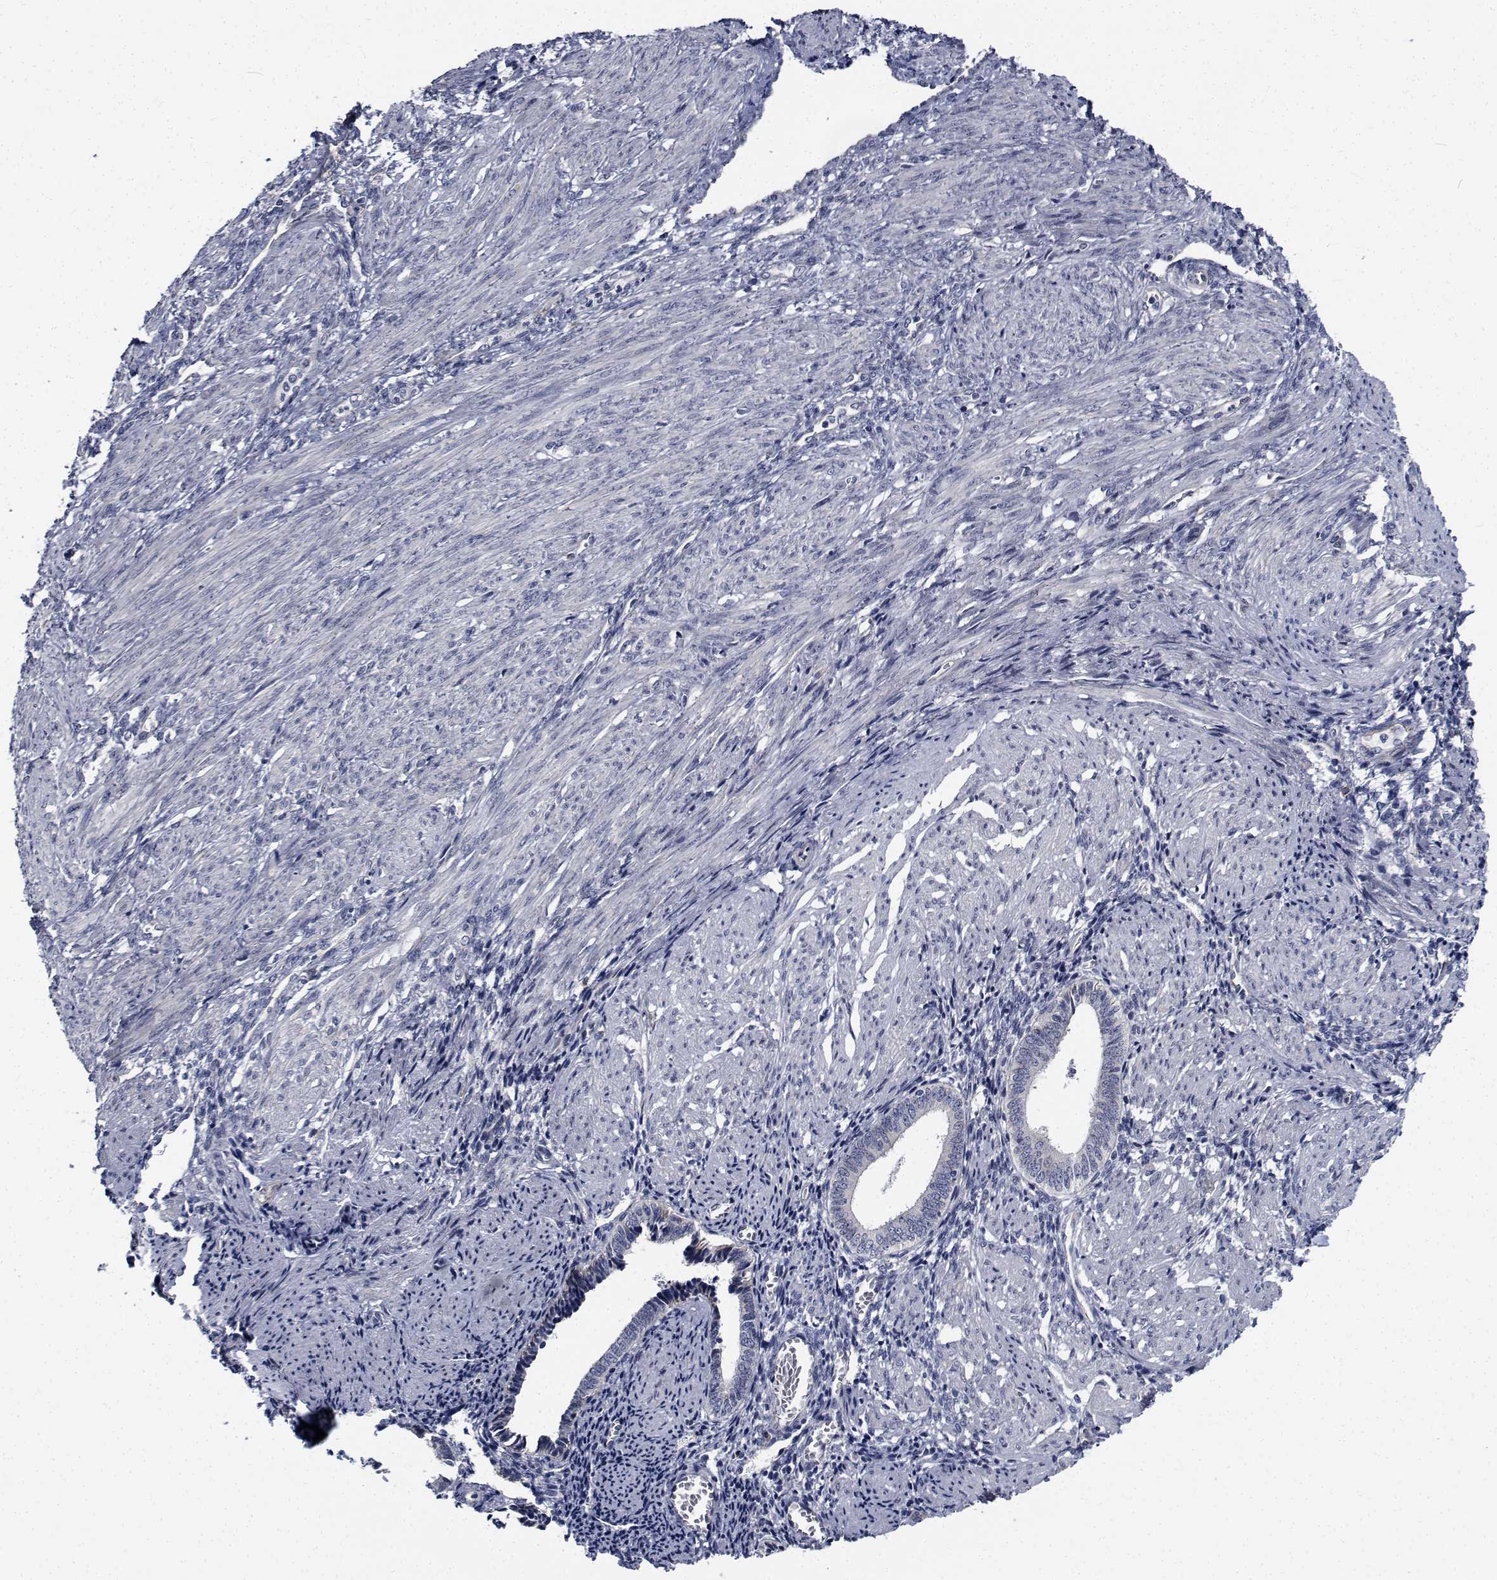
{"staining": {"intensity": "negative", "quantity": "none", "location": "none"}, "tissue": "endometrium", "cell_type": "Cells in endometrial stroma", "image_type": "normal", "snomed": [{"axis": "morphology", "description": "Normal tissue, NOS"}, {"axis": "topography", "description": "Endometrium"}], "caption": "DAB immunohistochemical staining of unremarkable endometrium reveals no significant expression in cells in endometrial stroma. (DAB (3,3'-diaminobenzidine) IHC with hematoxylin counter stain).", "gene": "TTBK1", "patient": {"sex": "female", "age": 42}}